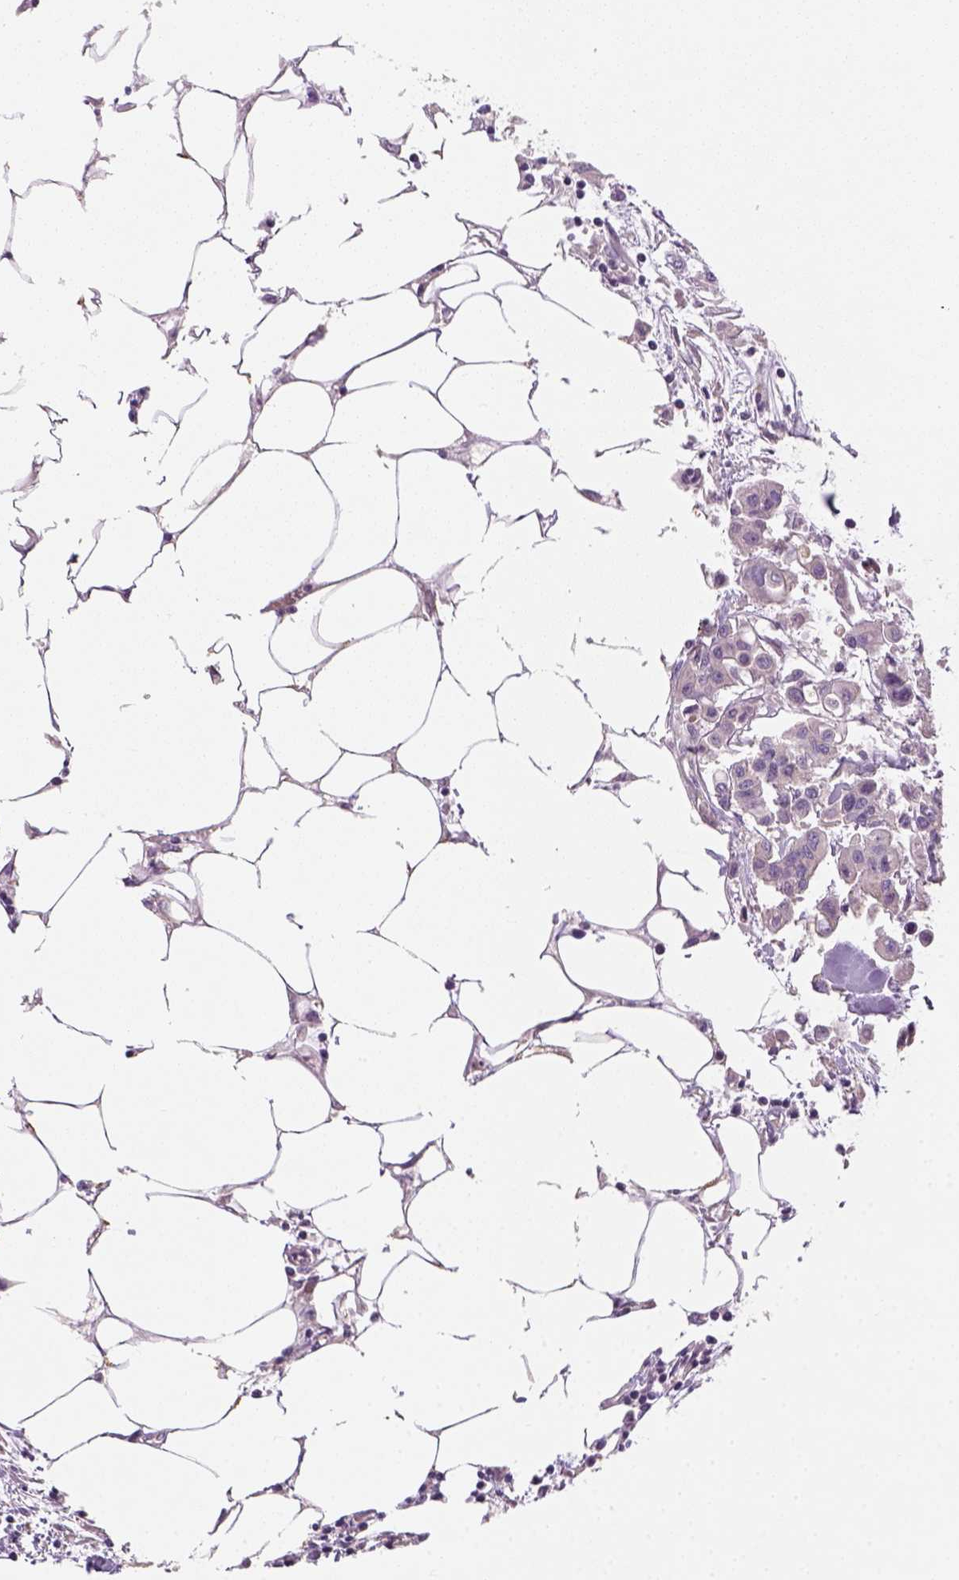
{"staining": {"intensity": "negative", "quantity": "none", "location": "none"}, "tissue": "carcinoid", "cell_type": "Tumor cells", "image_type": "cancer", "snomed": [{"axis": "morphology", "description": "Carcinoid, malignant, NOS"}, {"axis": "topography", "description": "Colon"}], "caption": "The photomicrograph demonstrates no staining of tumor cells in carcinoid.", "gene": "NUDT6", "patient": {"sex": "male", "age": 81}}